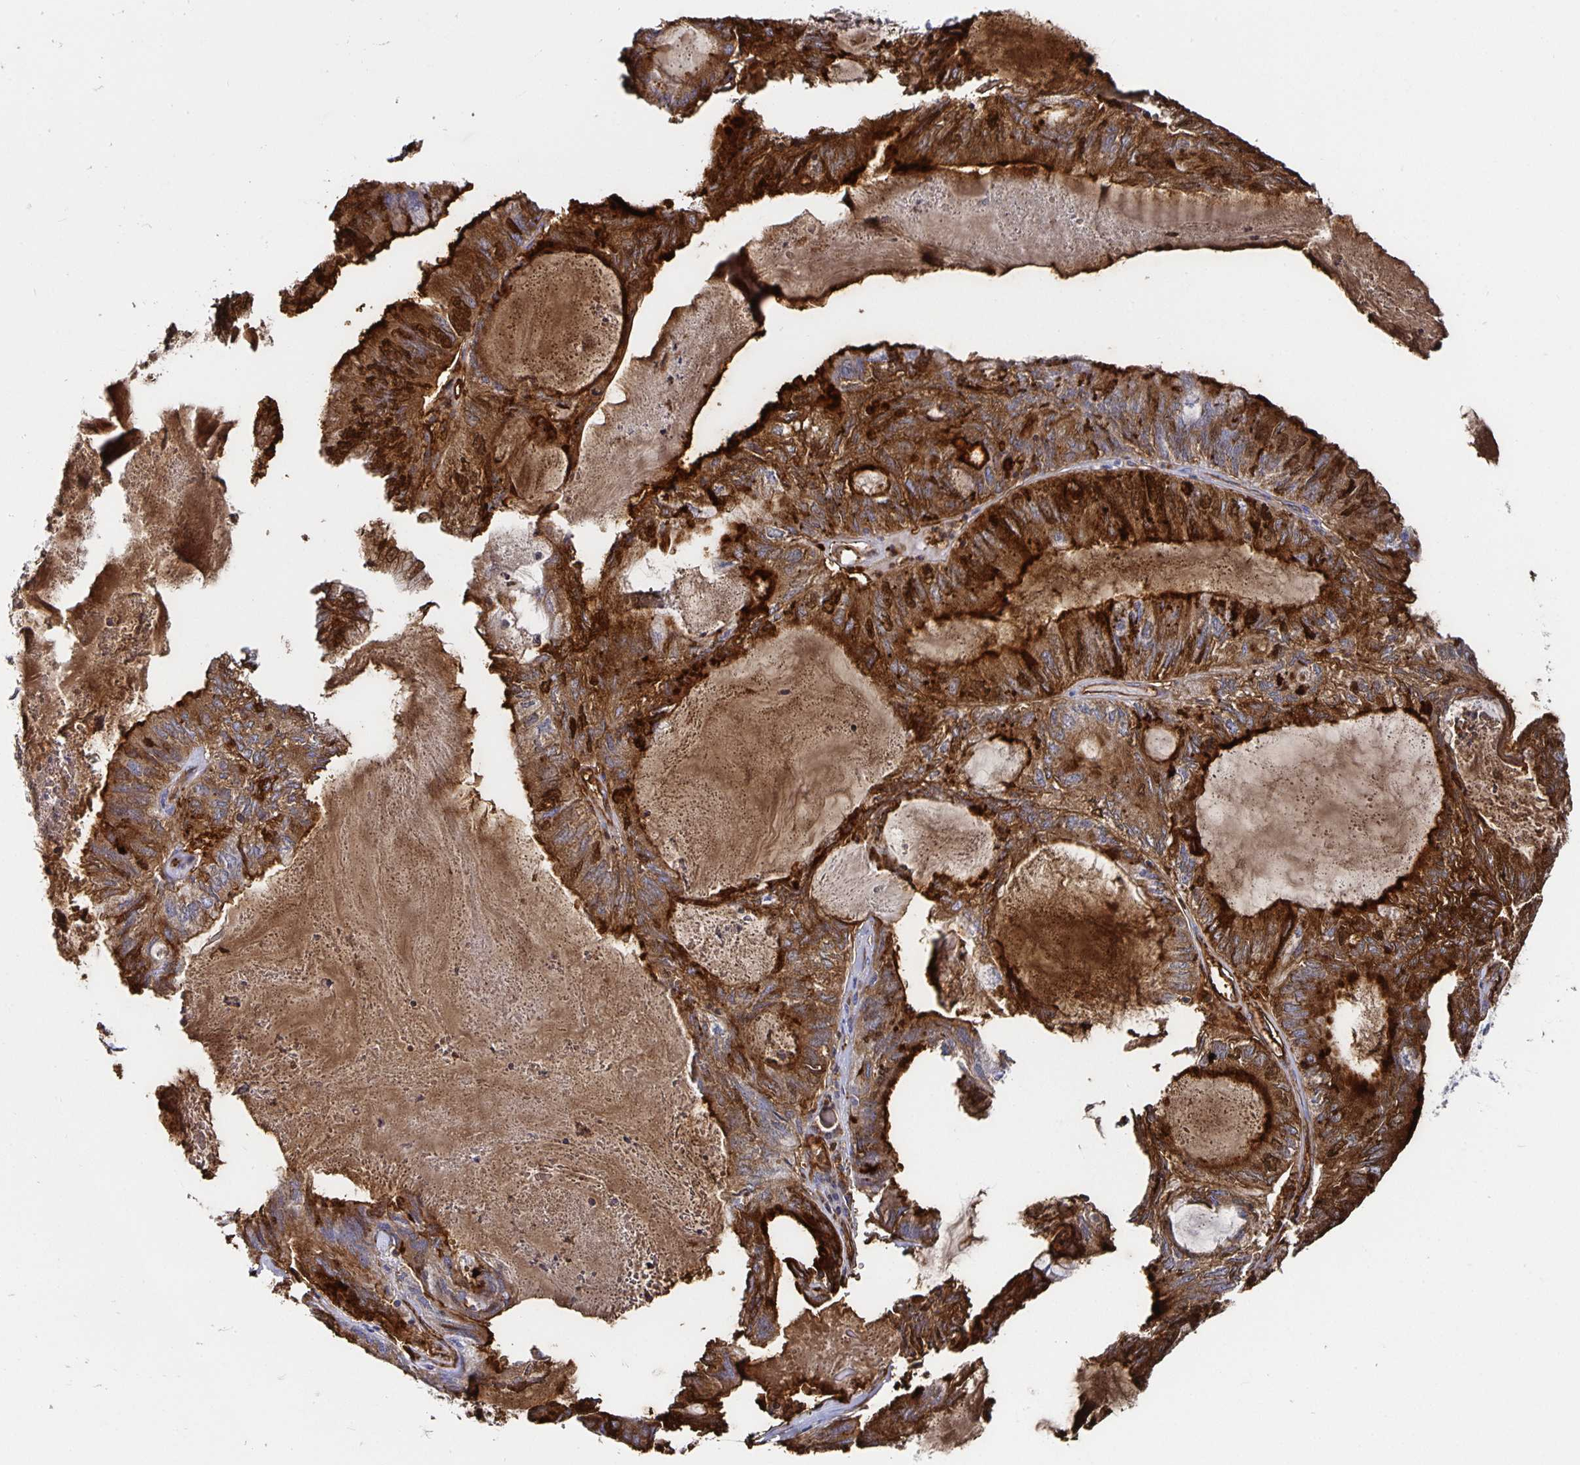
{"staining": {"intensity": "strong", "quantity": ">75%", "location": "cytoplasmic/membranous"}, "tissue": "endometrial cancer", "cell_type": "Tumor cells", "image_type": "cancer", "snomed": [{"axis": "morphology", "description": "Adenocarcinoma, NOS"}, {"axis": "topography", "description": "Endometrium"}], "caption": "This image displays IHC staining of adenocarcinoma (endometrial), with high strong cytoplasmic/membranous positivity in approximately >75% of tumor cells.", "gene": "PODXL", "patient": {"sex": "female", "age": 80}}